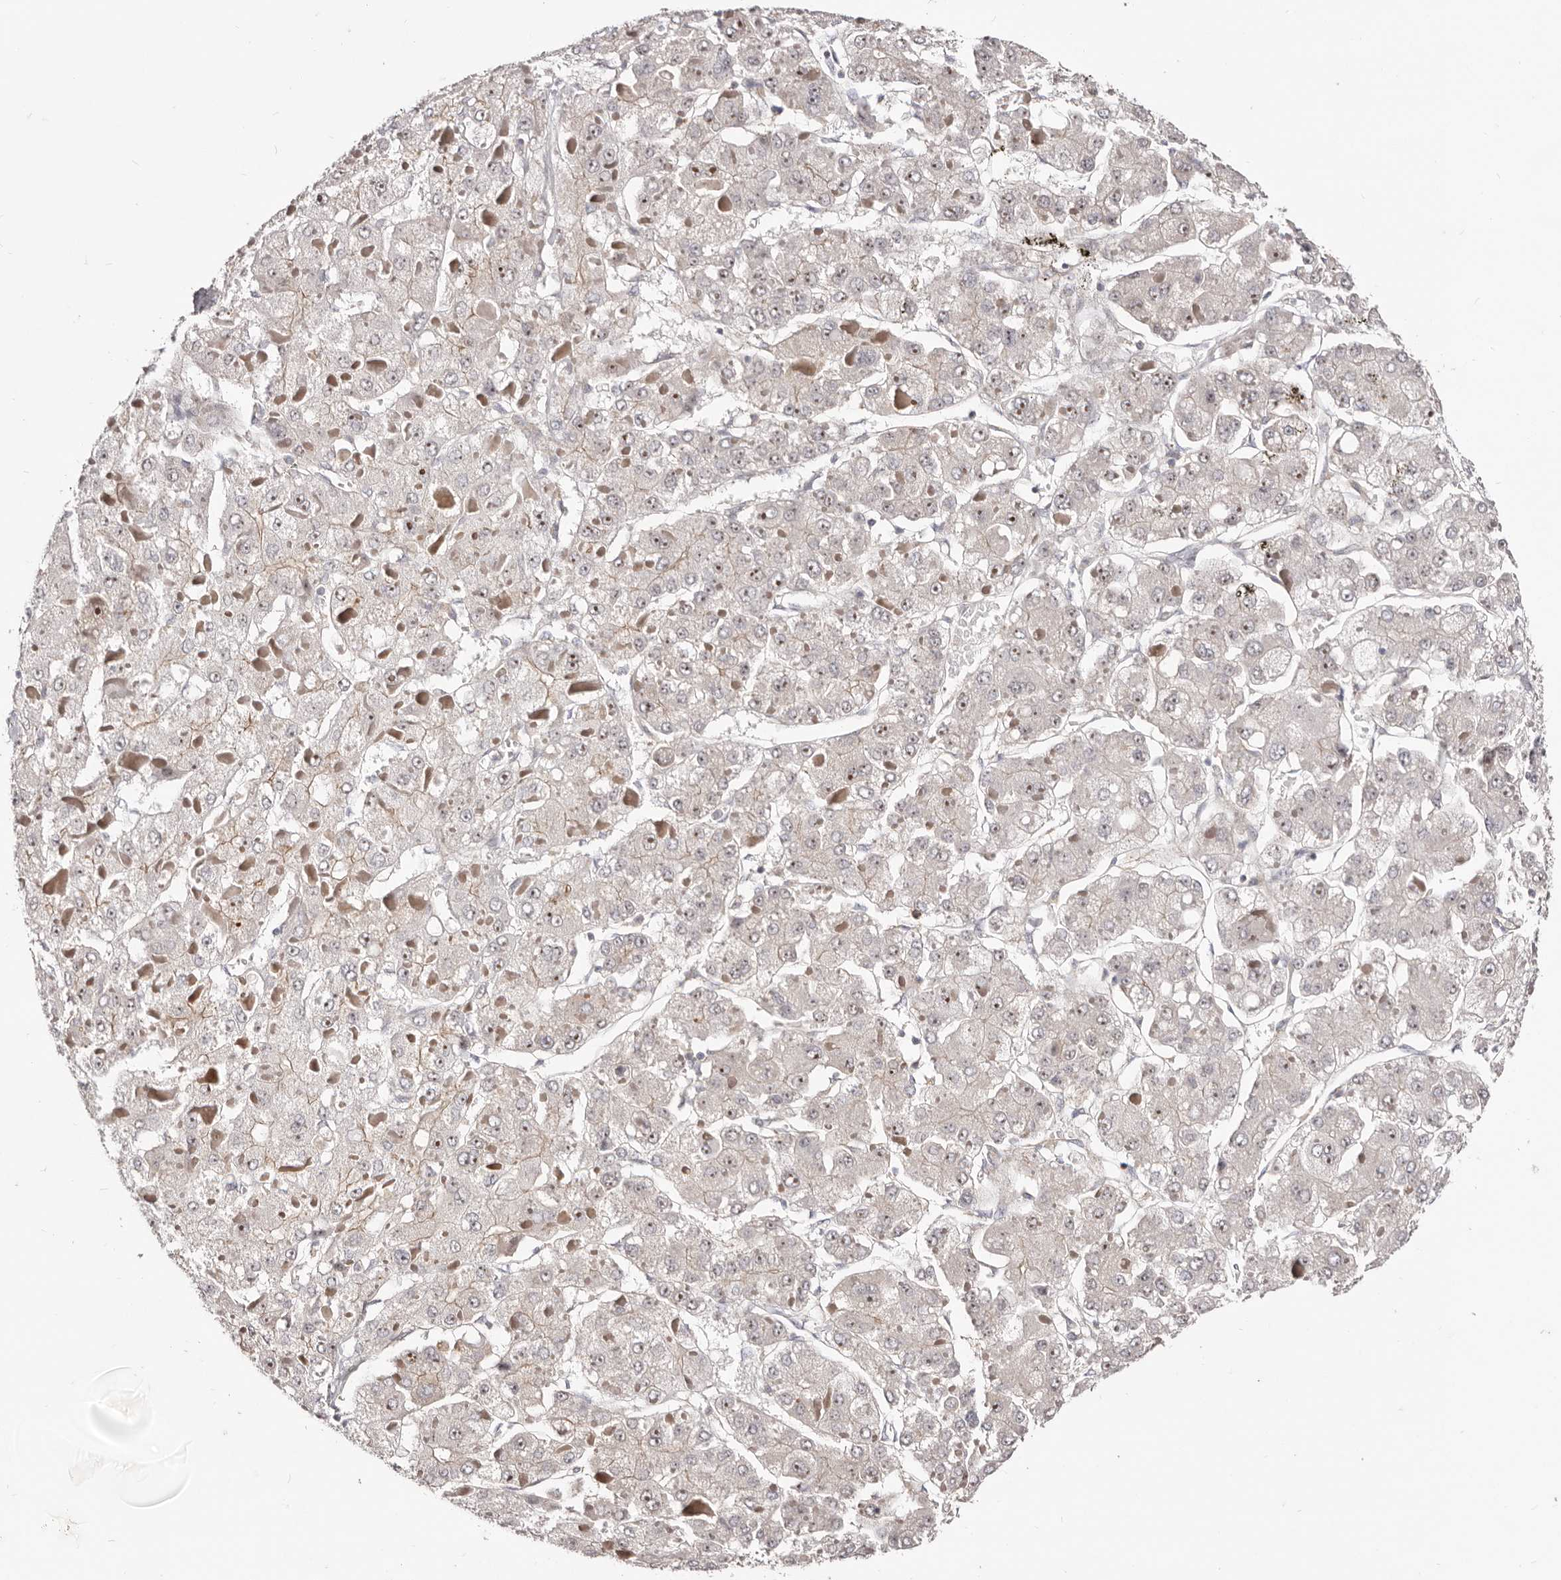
{"staining": {"intensity": "moderate", "quantity": "25%-75%", "location": "nuclear"}, "tissue": "liver cancer", "cell_type": "Tumor cells", "image_type": "cancer", "snomed": [{"axis": "morphology", "description": "Carcinoma, Hepatocellular, NOS"}, {"axis": "topography", "description": "Liver"}], "caption": "Tumor cells show medium levels of moderate nuclear staining in approximately 25%-75% of cells in liver cancer.", "gene": "GPATCH4", "patient": {"sex": "female", "age": 73}}